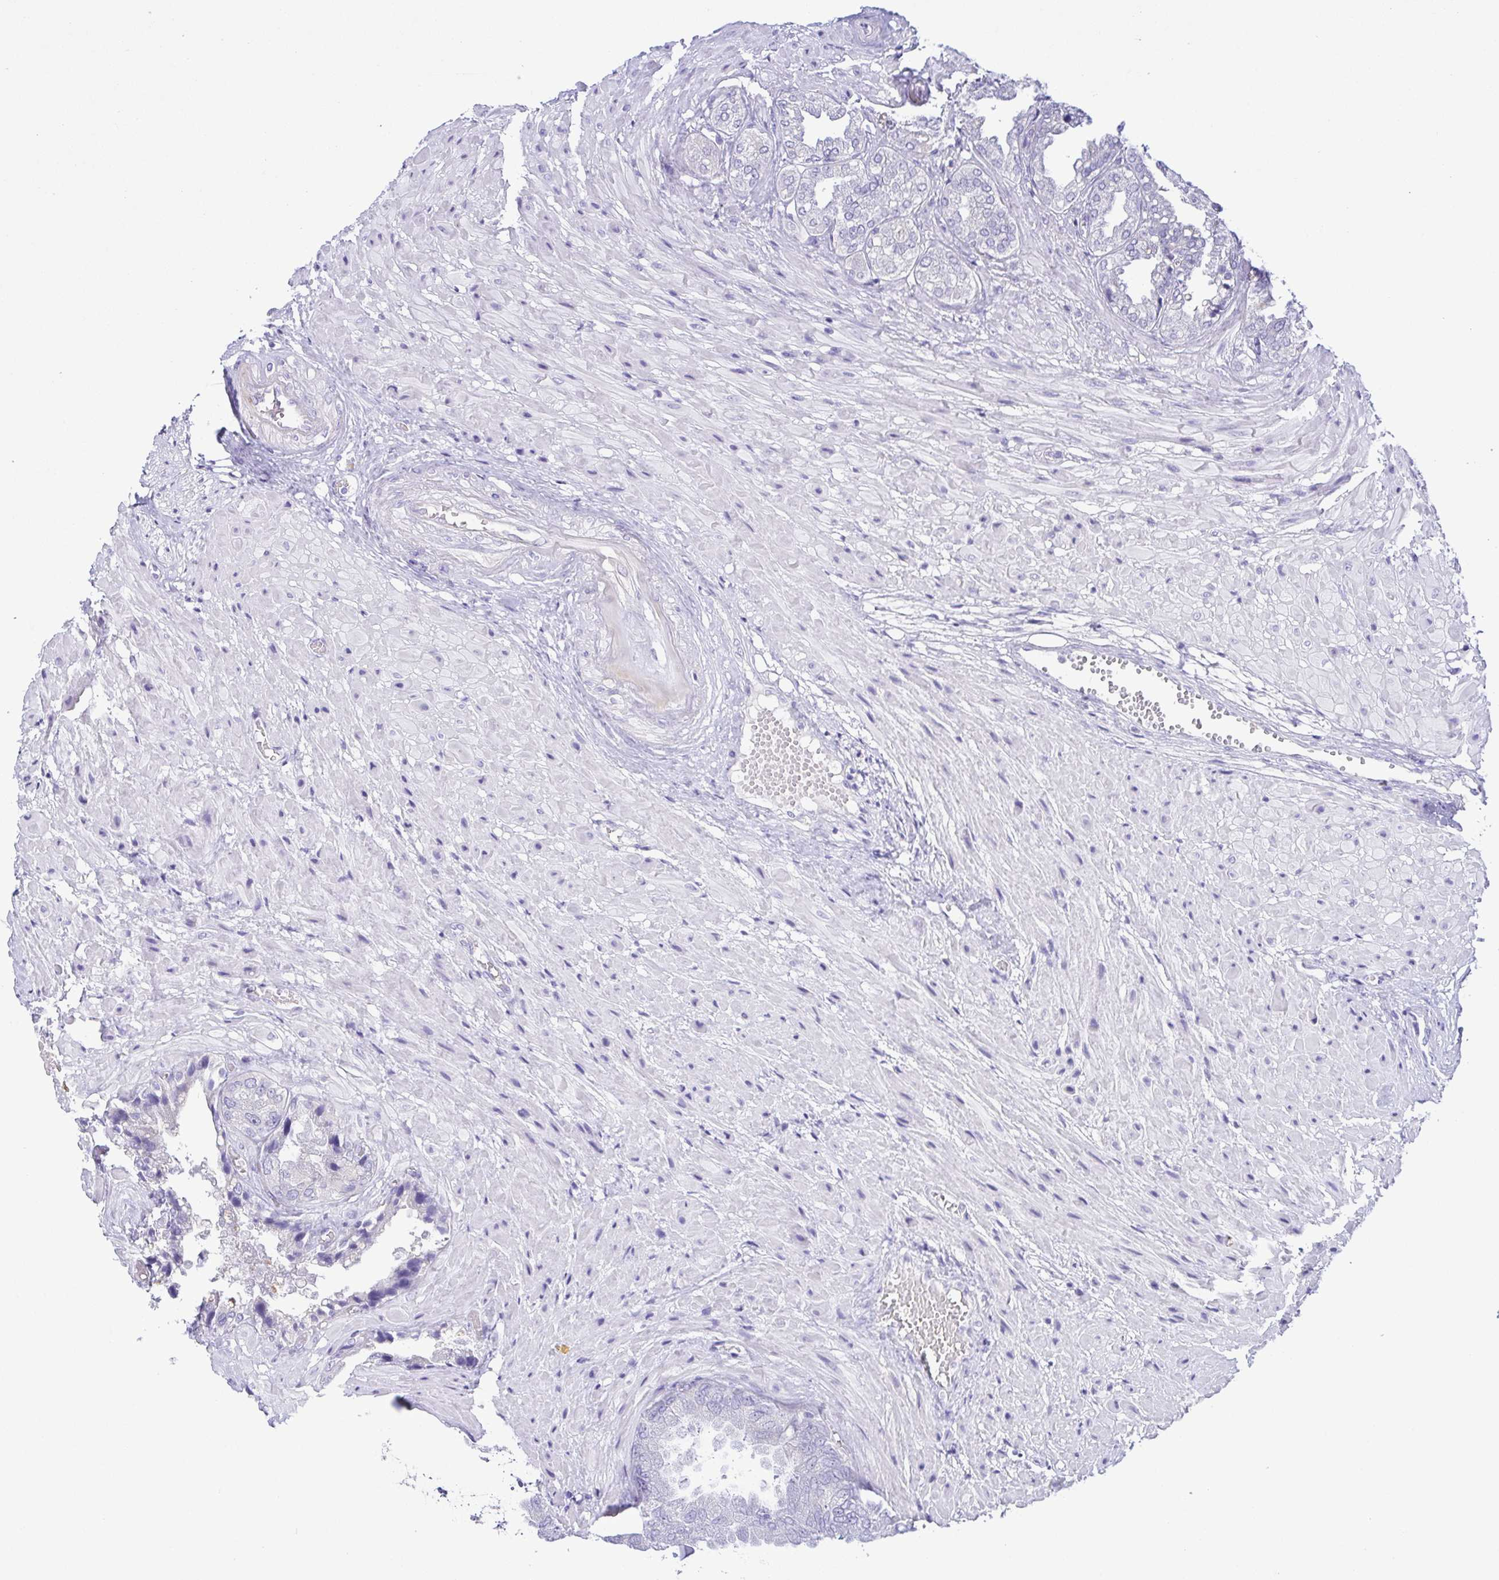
{"staining": {"intensity": "negative", "quantity": "none", "location": "none"}, "tissue": "seminal vesicle", "cell_type": "Glandular cells", "image_type": "normal", "snomed": [{"axis": "morphology", "description": "Normal tissue, NOS"}, {"axis": "topography", "description": "Seminal veicle"}], "caption": "The photomicrograph reveals no significant positivity in glandular cells of seminal vesicle. (DAB immunohistochemistry with hematoxylin counter stain).", "gene": "EPB42", "patient": {"sex": "male", "age": 55}}